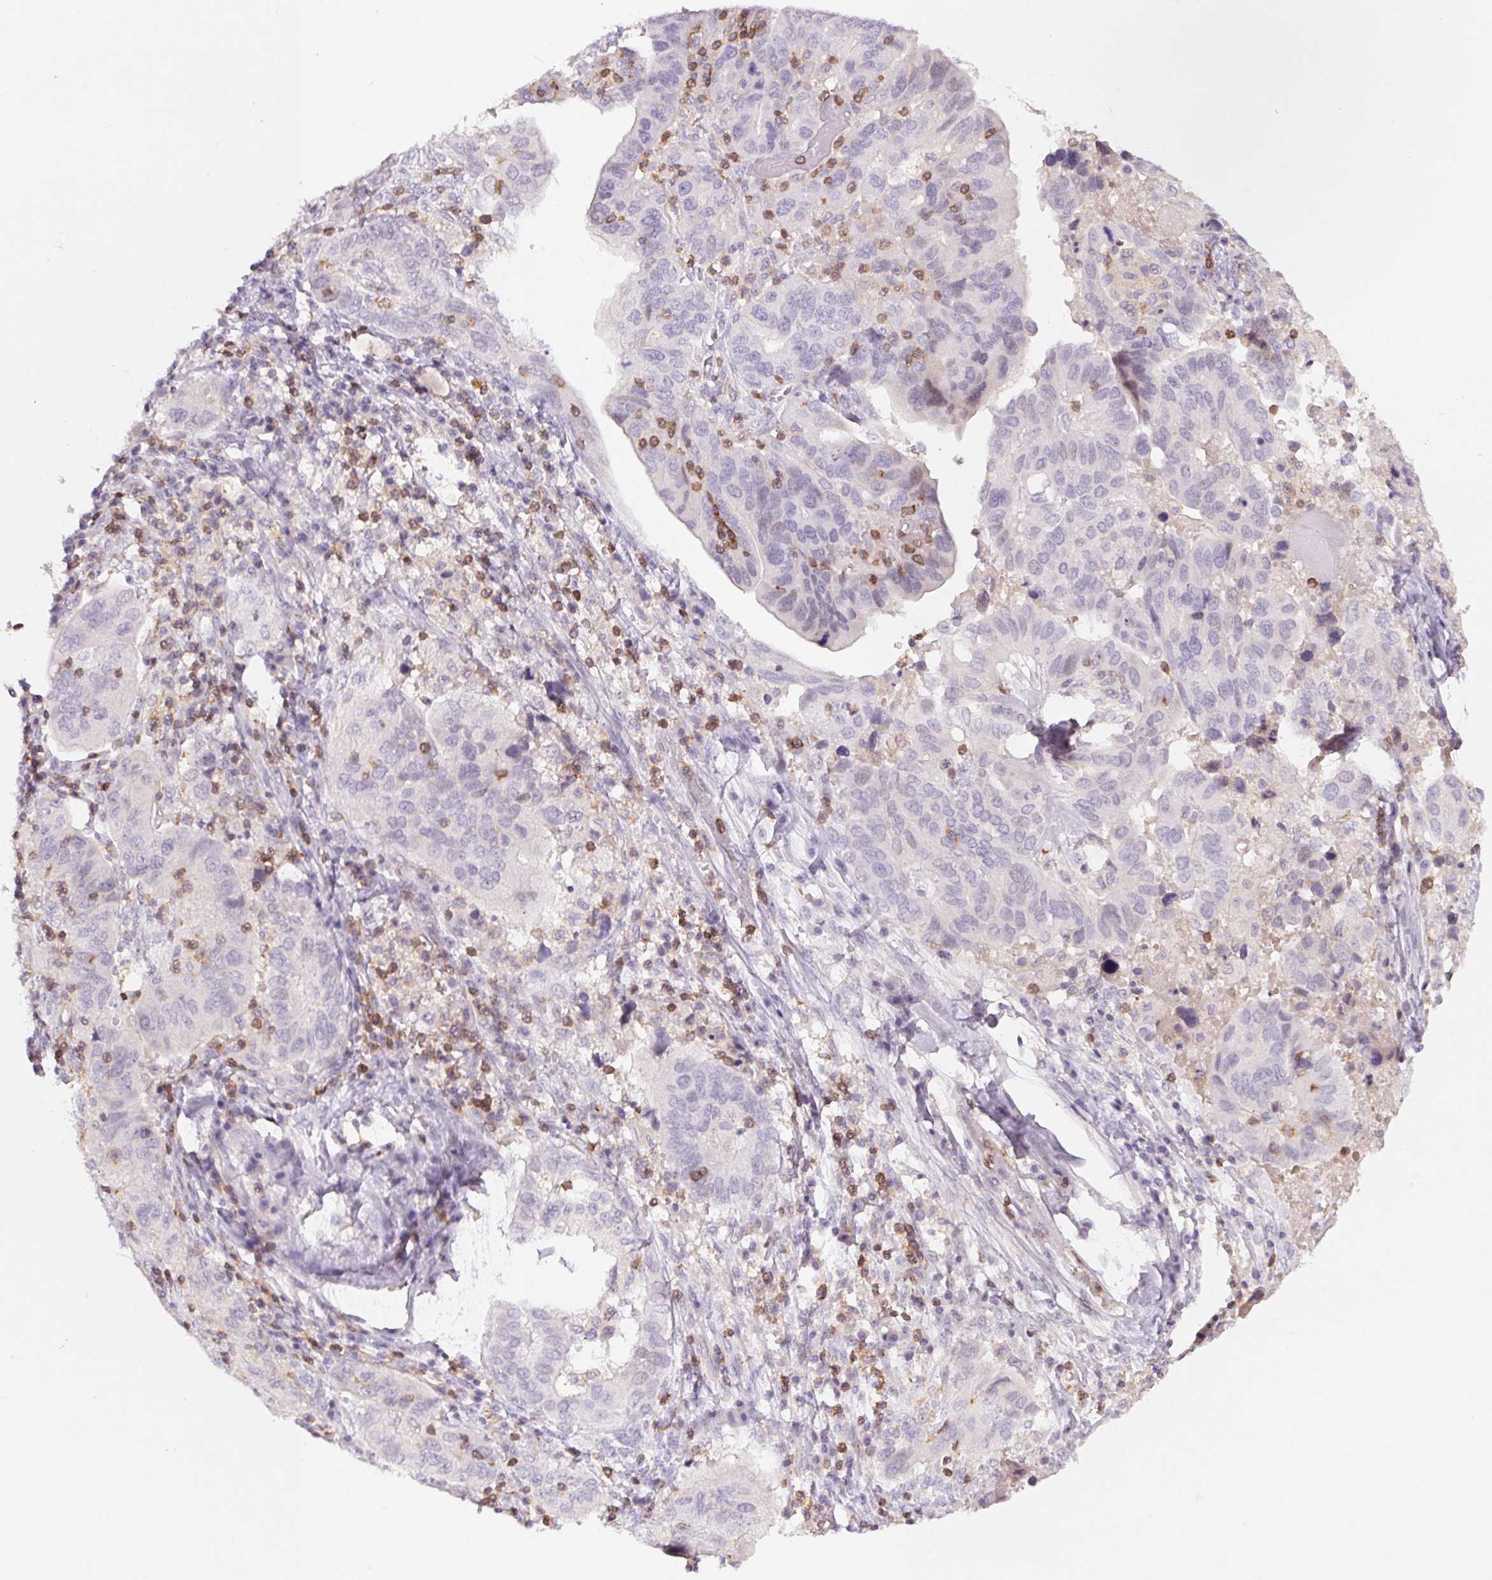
{"staining": {"intensity": "negative", "quantity": "none", "location": "none"}, "tissue": "ovarian cancer", "cell_type": "Tumor cells", "image_type": "cancer", "snomed": [{"axis": "morphology", "description": "Cystadenocarcinoma, serous, NOS"}, {"axis": "topography", "description": "Ovary"}], "caption": "Immunohistochemical staining of serous cystadenocarcinoma (ovarian) demonstrates no significant positivity in tumor cells. Brightfield microscopy of immunohistochemistry stained with DAB (brown) and hematoxylin (blue), captured at high magnification.", "gene": "KIF26A", "patient": {"sex": "female", "age": 79}}